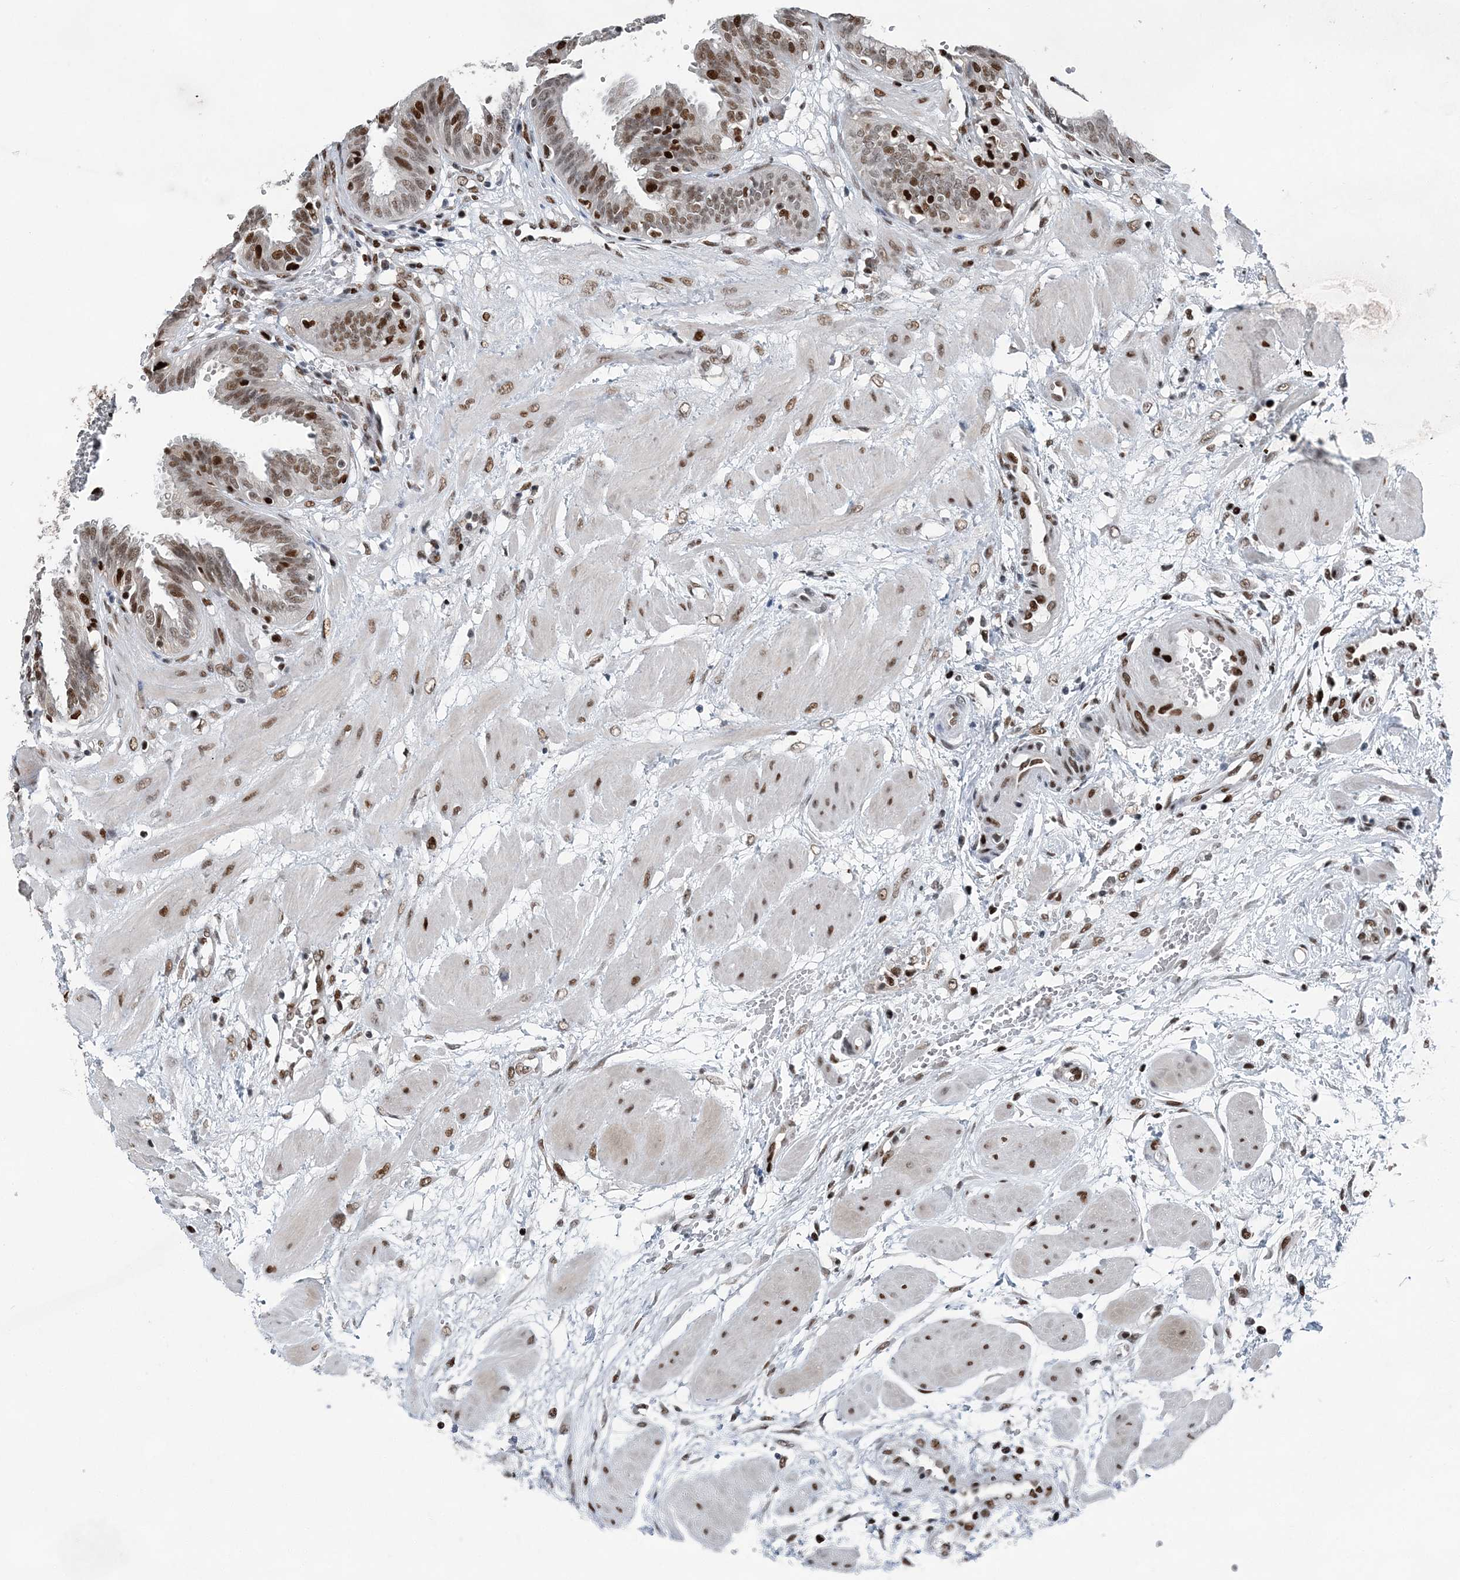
{"staining": {"intensity": "moderate", "quantity": ">75%", "location": "nuclear"}, "tissue": "fallopian tube", "cell_type": "Glandular cells", "image_type": "normal", "snomed": [{"axis": "morphology", "description": "Normal tissue, NOS"}, {"axis": "topography", "description": "Fallopian tube"}, {"axis": "topography", "description": "Placenta"}], "caption": "An immunohistochemistry image of normal tissue is shown. Protein staining in brown shows moderate nuclear positivity in fallopian tube within glandular cells.", "gene": "HAT1", "patient": {"sex": "female", "age": 32}}